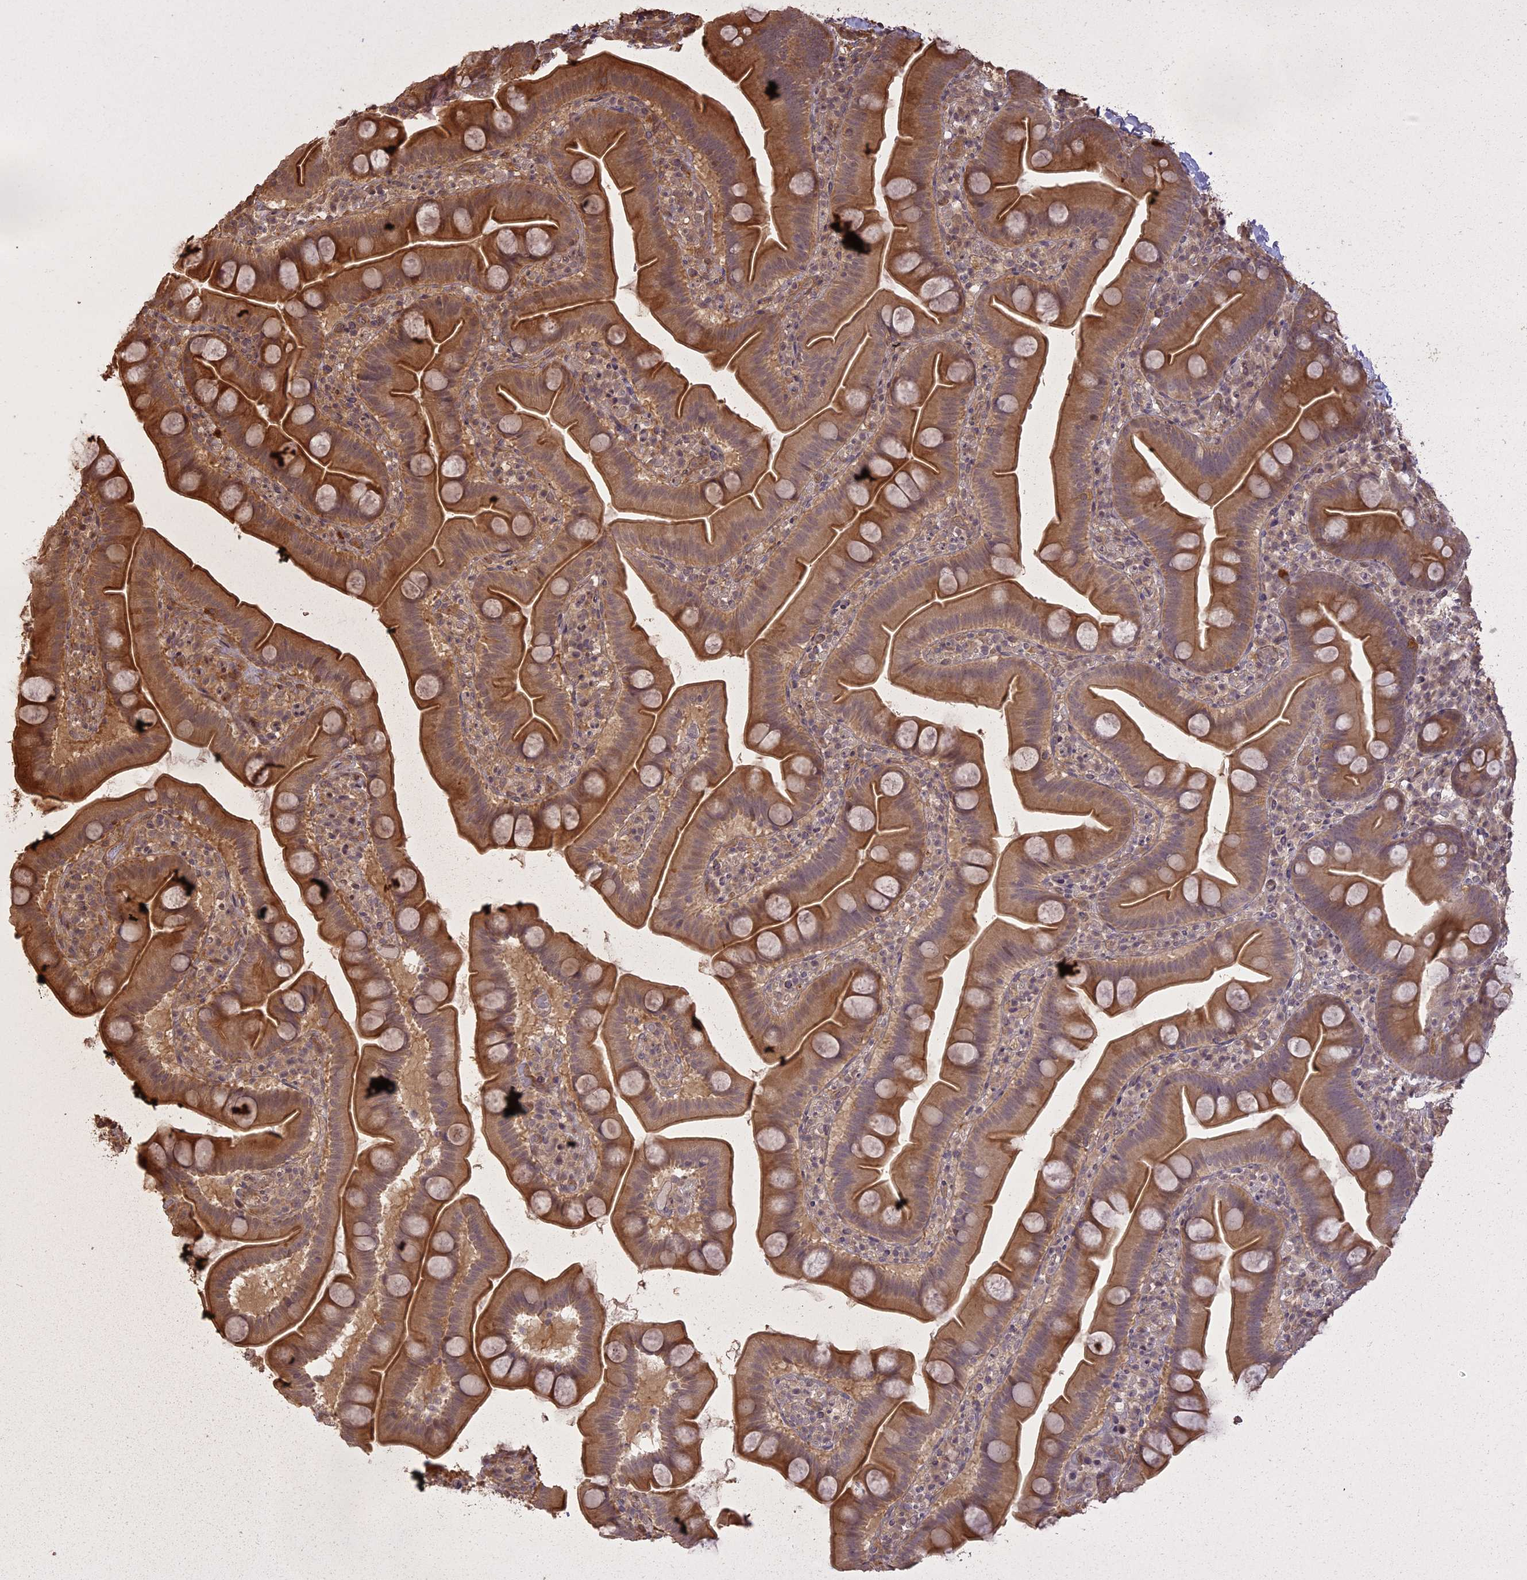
{"staining": {"intensity": "moderate", "quantity": ">75%", "location": "cytoplasmic/membranous"}, "tissue": "small intestine", "cell_type": "Glandular cells", "image_type": "normal", "snomed": [{"axis": "morphology", "description": "Normal tissue, NOS"}, {"axis": "topography", "description": "Small intestine"}], "caption": "Small intestine stained with a protein marker demonstrates moderate staining in glandular cells.", "gene": "LIN37", "patient": {"sex": "female", "age": 68}}